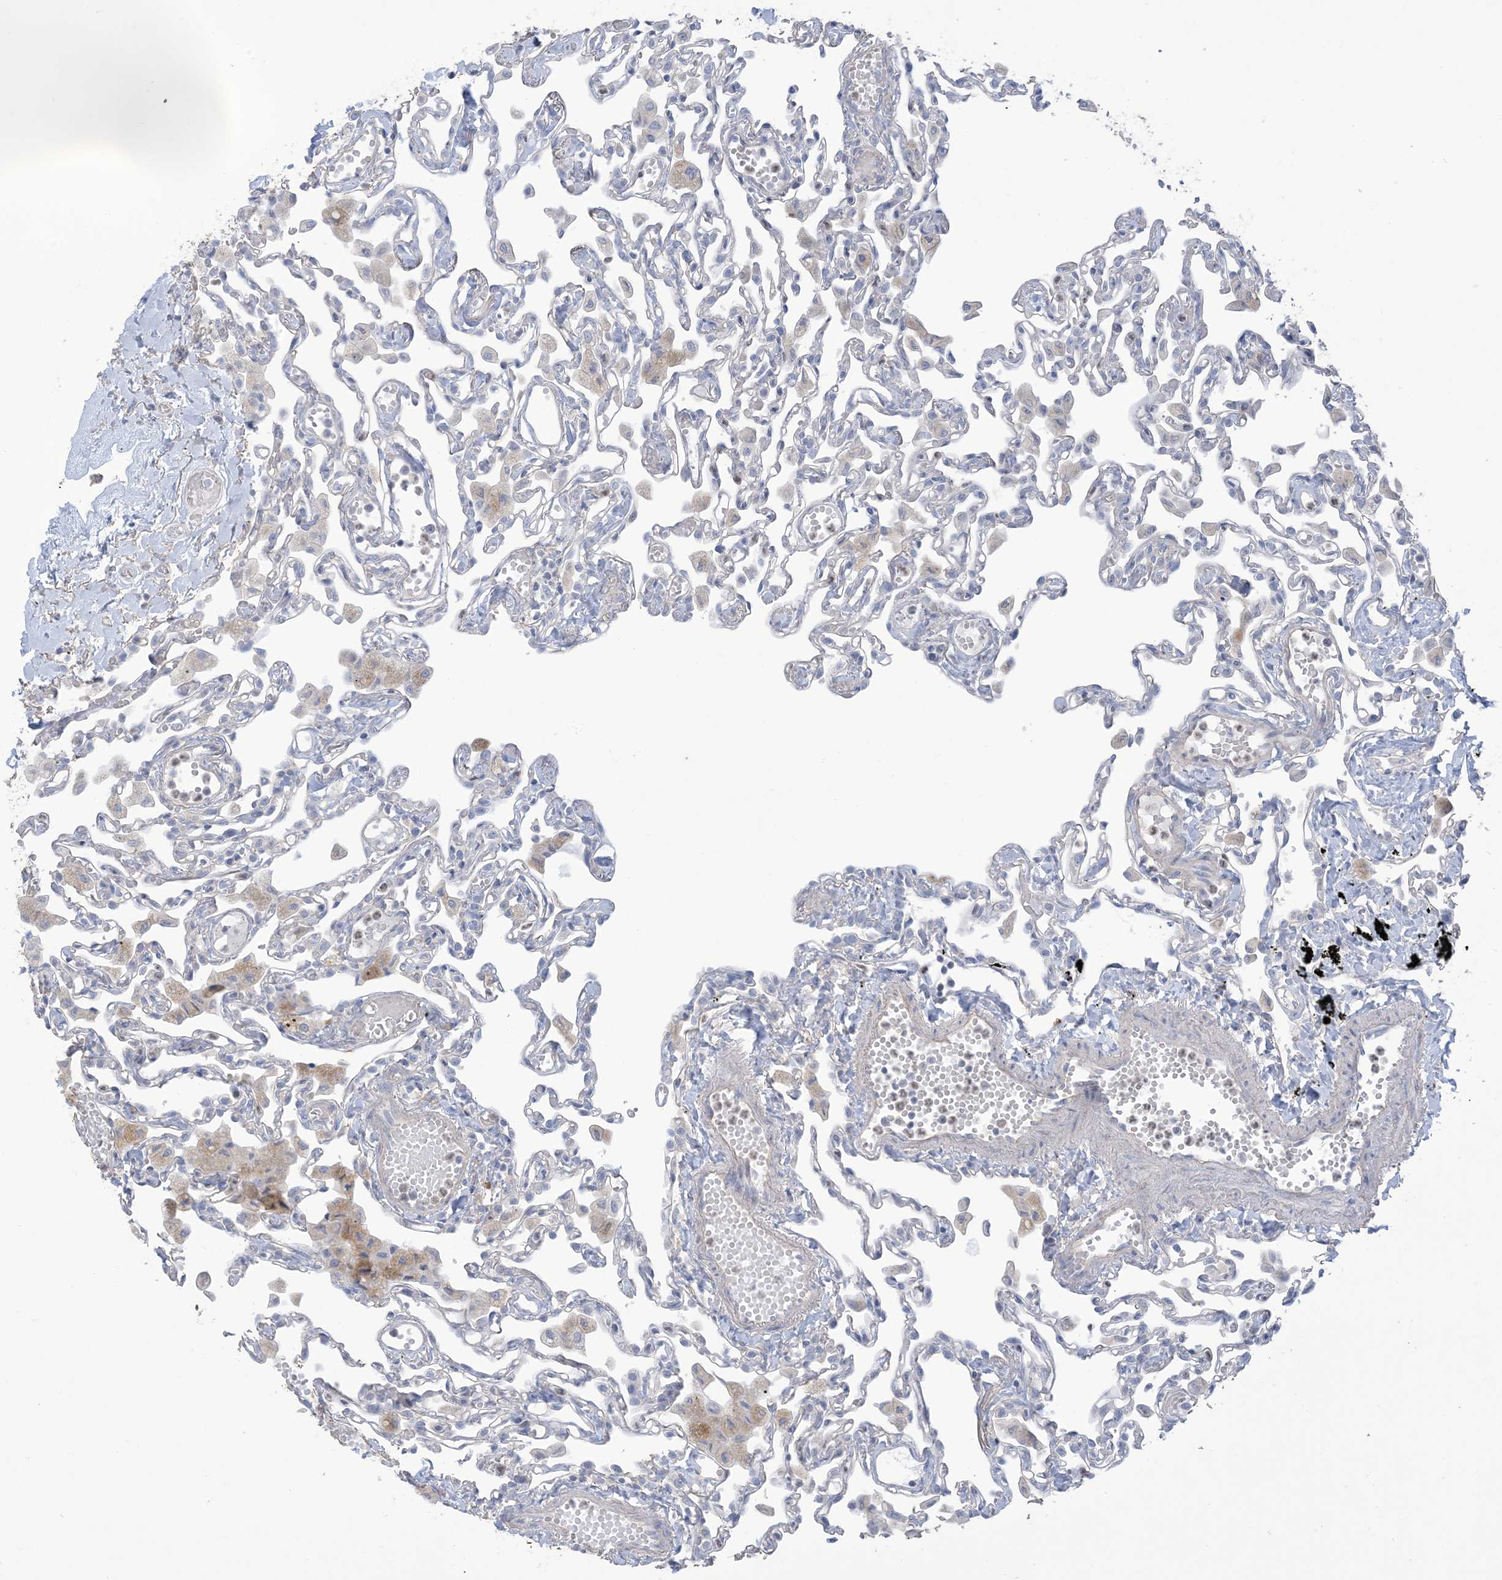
{"staining": {"intensity": "negative", "quantity": "none", "location": "none"}, "tissue": "lung", "cell_type": "Alveolar cells", "image_type": "normal", "snomed": [{"axis": "morphology", "description": "Normal tissue, NOS"}, {"axis": "topography", "description": "Bronchus"}, {"axis": "topography", "description": "Lung"}], "caption": "Immunohistochemistry (IHC) histopathology image of normal lung: human lung stained with DAB (3,3'-diaminobenzidine) exhibits no significant protein staining in alveolar cells.", "gene": "MTHFD2L", "patient": {"sex": "female", "age": 49}}